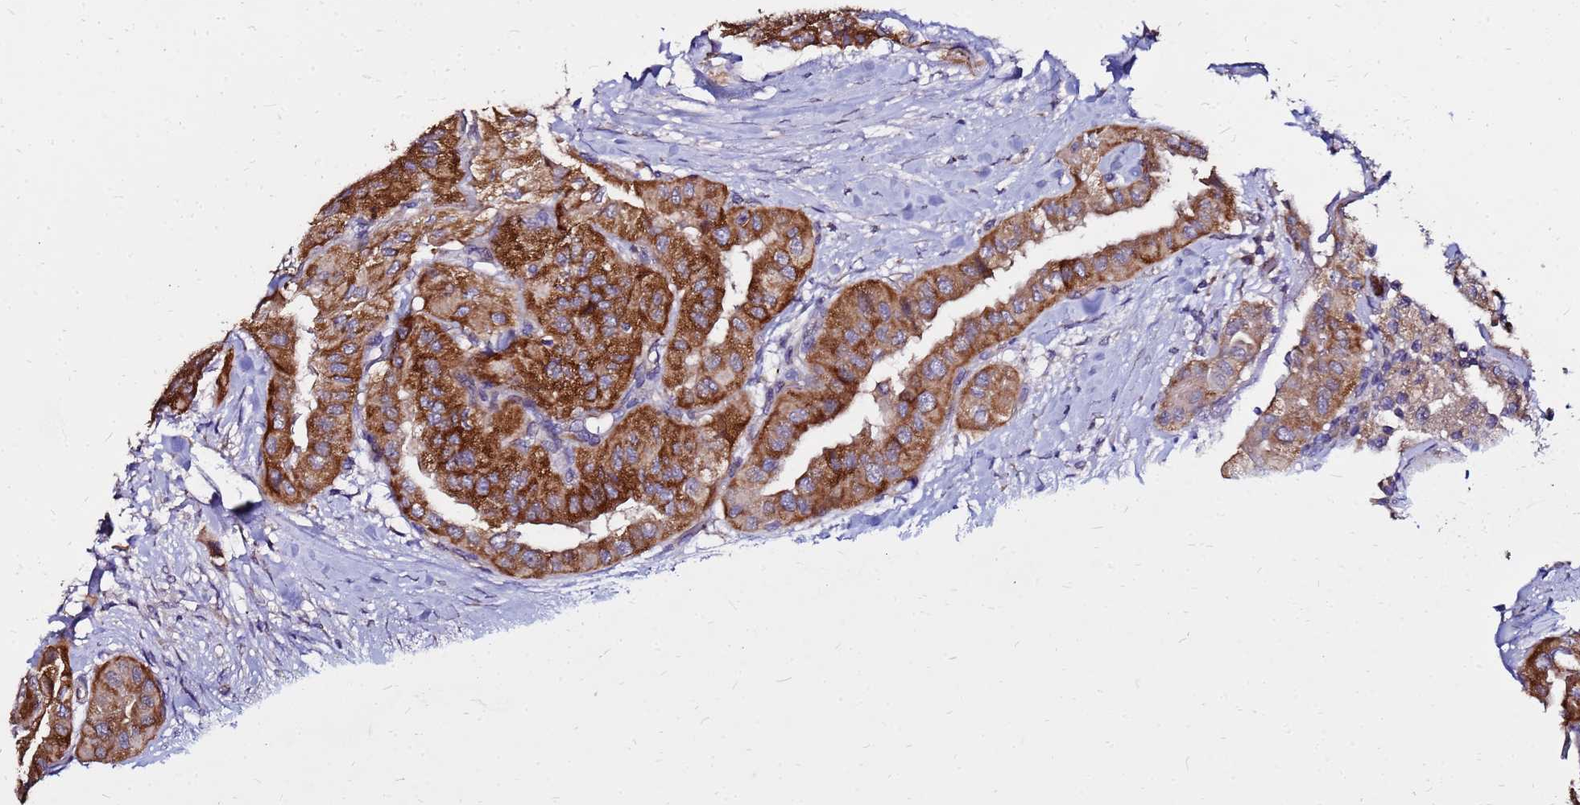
{"staining": {"intensity": "strong", "quantity": ">75%", "location": "cytoplasmic/membranous"}, "tissue": "head and neck cancer", "cell_type": "Tumor cells", "image_type": "cancer", "snomed": [{"axis": "morphology", "description": "Adenocarcinoma, NOS"}, {"axis": "topography", "description": "Head-Neck"}], "caption": "Approximately >75% of tumor cells in human head and neck adenocarcinoma reveal strong cytoplasmic/membranous protein staining as visualized by brown immunohistochemical staining.", "gene": "ARHGEF5", "patient": {"sex": "male", "age": 66}}